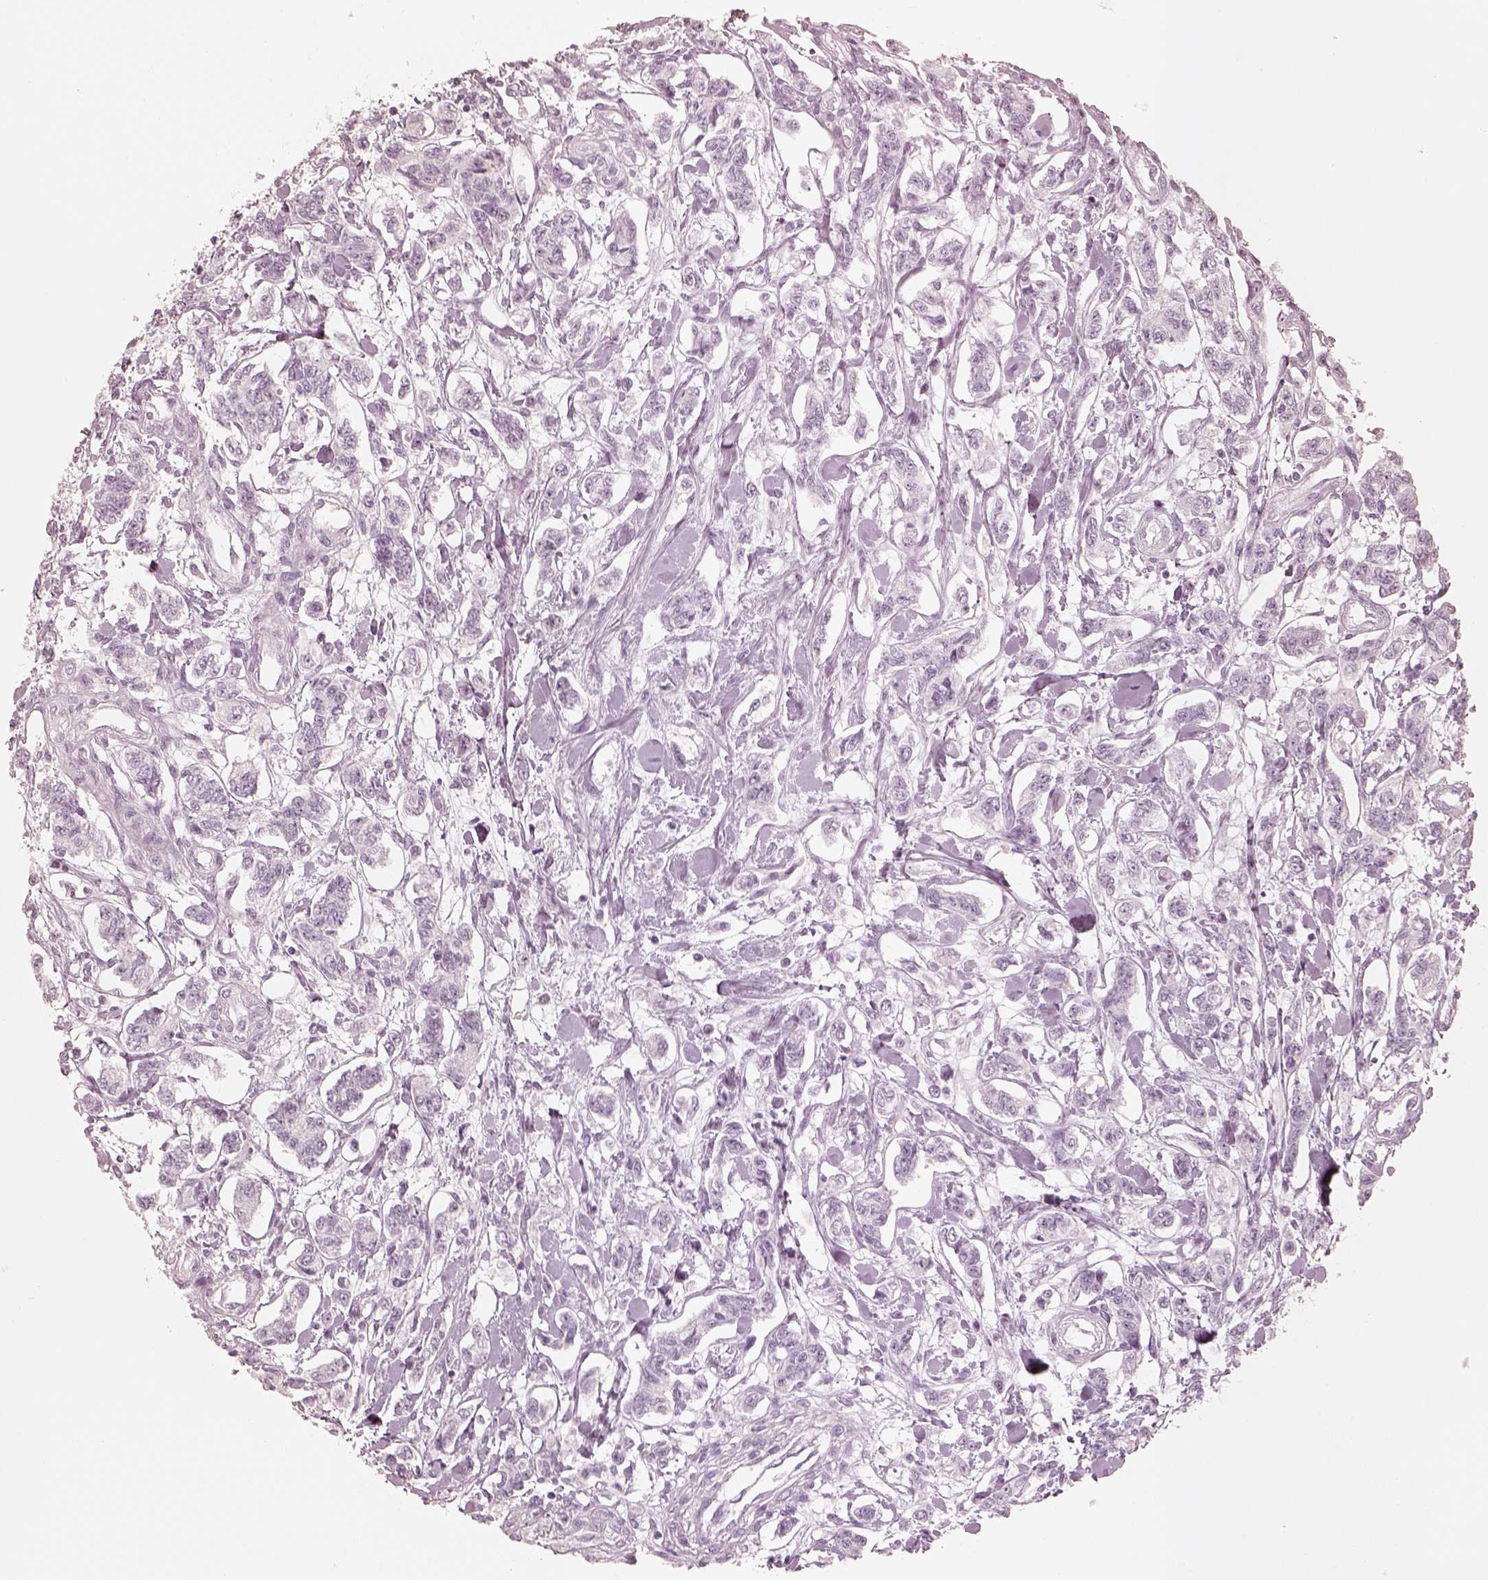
{"staining": {"intensity": "negative", "quantity": "none", "location": "none"}, "tissue": "carcinoid", "cell_type": "Tumor cells", "image_type": "cancer", "snomed": [{"axis": "morphology", "description": "Carcinoid, malignant, NOS"}, {"axis": "topography", "description": "Kidney"}], "caption": "An immunohistochemistry (IHC) micrograph of carcinoid is shown. There is no staining in tumor cells of carcinoid. The staining was performed using DAB to visualize the protein expression in brown, while the nuclei were stained in blue with hematoxylin (Magnification: 20x).", "gene": "KRT72", "patient": {"sex": "female", "age": 41}}